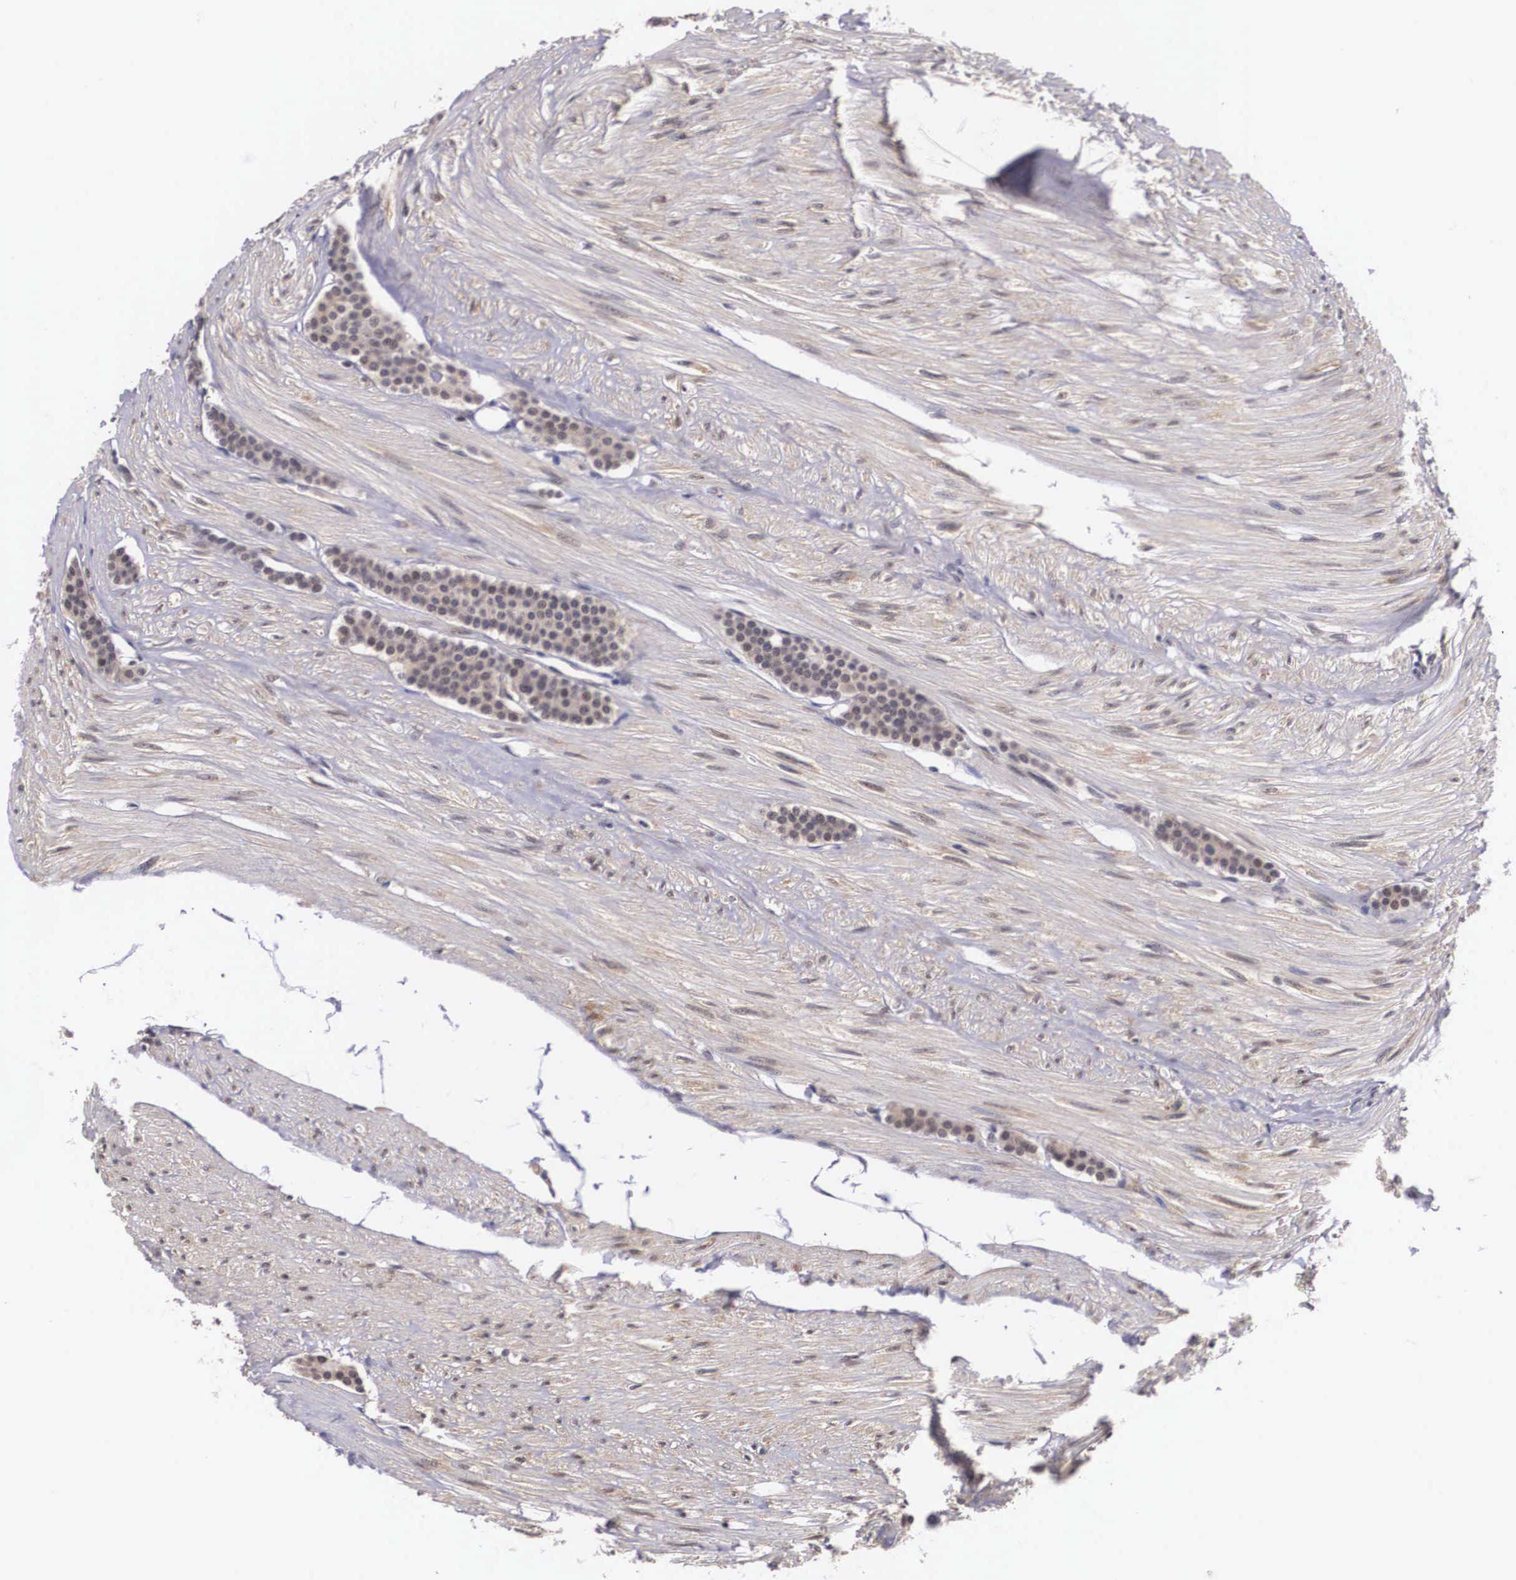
{"staining": {"intensity": "weak", "quantity": ">75%", "location": "cytoplasmic/membranous"}, "tissue": "carcinoid", "cell_type": "Tumor cells", "image_type": "cancer", "snomed": [{"axis": "morphology", "description": "Carcinoid, malignant, NOS"}, {"axis": "topography", "description": "Small intestine"}], "caption": "High-magnification brightfield microscopy of carcinoid stained with DAB (3,3'-diaminobenzidine) (brown) and counterstained with hematoxylin (blue). tumor cells exhibit weak cytoplasmic/membranous positivity is appreciated in about>75% of cells.", "gene": "OTX2", "patient": {"sex": "male", "age": 60}}